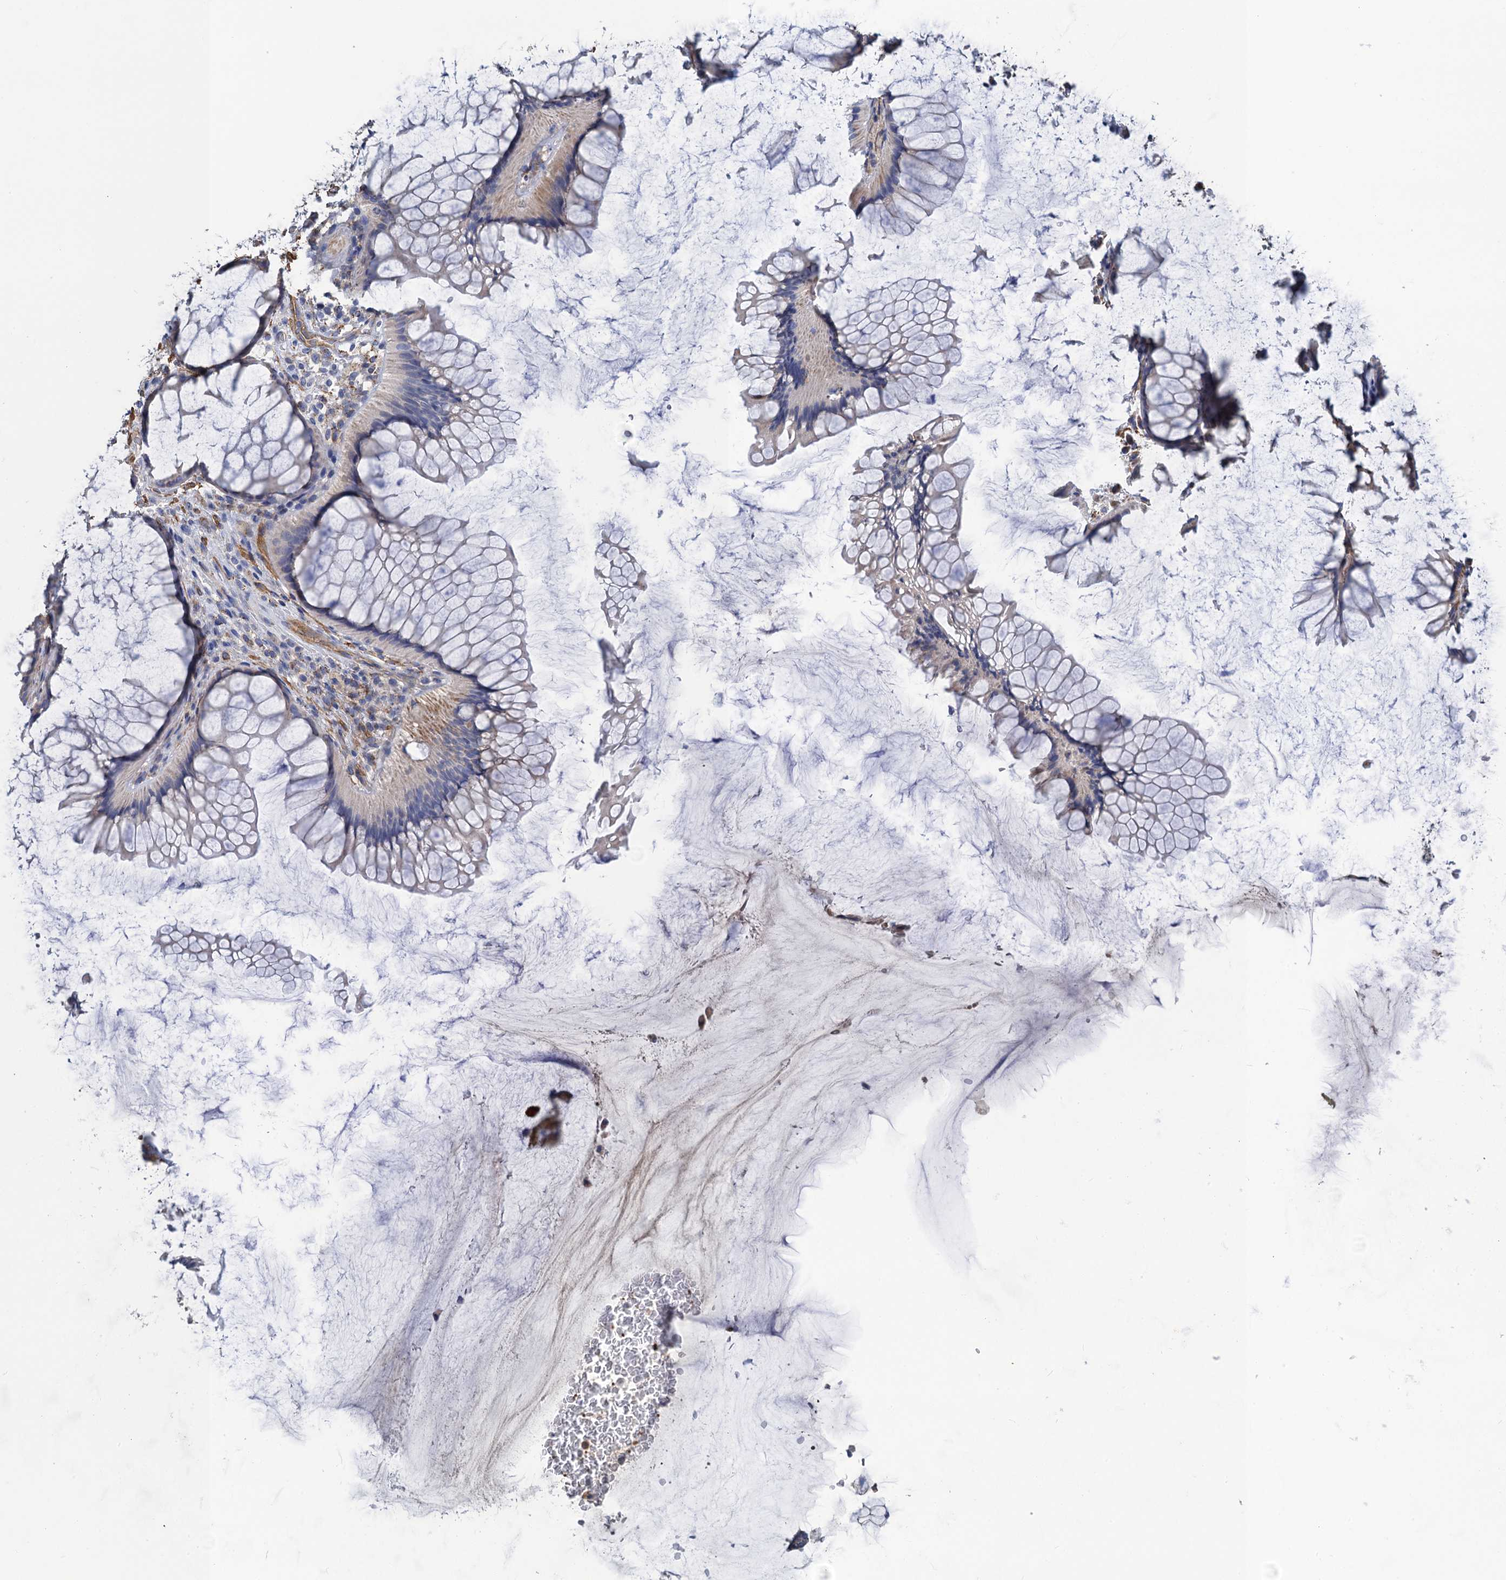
{"staining": {"intensity": "negative", "quantity": "none", "location": "none"}, "tissue": "colon", "cell_type": "Endothelial cells", "image_type": "normal", "snomed": [{"axis": "morphology", "description": "Normal tissue, NOS"}, {"axis": "topography", "description": "Colon"}], "caption": "The micrograph reveals no significant expression in endothelial cells of colon. (DAB immunohistochemistry (IHC) with hematoxylin counter stain).", "gene": "ENSG00000260643", "patient": {"sex": "female", "age": 82}}